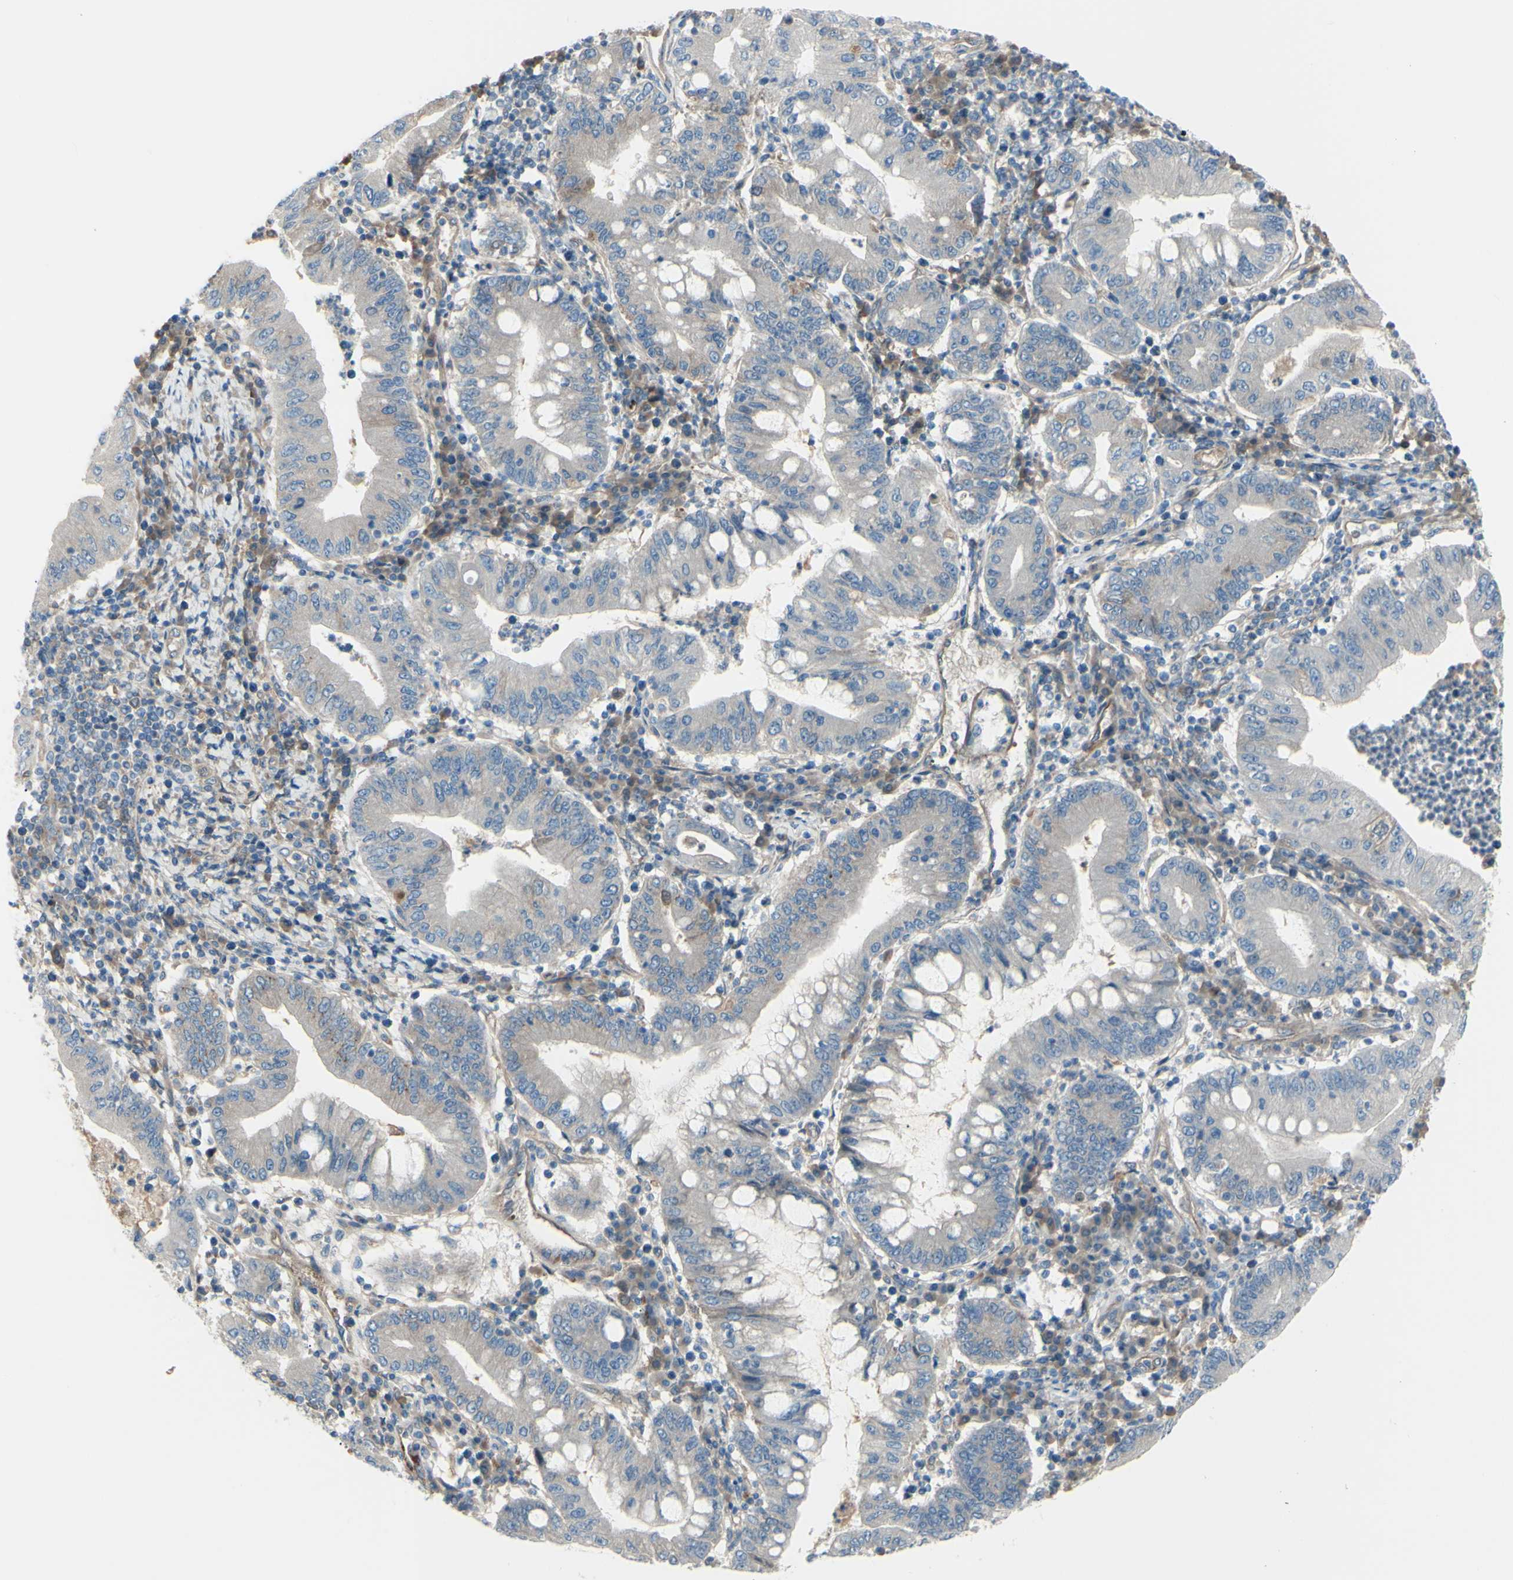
{"staining": {"intensity": "weak", "quantity": ">75%", "location": "cytoplasmic/membranous"}, "tissue": "stomach cancer", "cell_type": "Tumor cells", "image_type": "cancer", "snomed": [{"axis": "morphology", "description": "Normal tissue, NOS"}, {"axis": "morphology", "description": "Adenocarcinoma, NOS"}, {"axis": "topography", "description": "Esophagus"}, {"axis": "topography", "description": "Stomach, upper"}, {"axis": "topography", "description": "Peripheral nerve tissue"}], "caption": "IHC photomicrograph of neoplastic tissue: human adenocarcinoma (stomach) stained using IHC shows low levels of weak protein expression localized specifically in the cytoplasmic/membranous of tumor cells, appearing as a cytoplasmic/membranous brown color.", "gene": "PCDHGA2", "patient": {"sex": "male", "age": 62}}